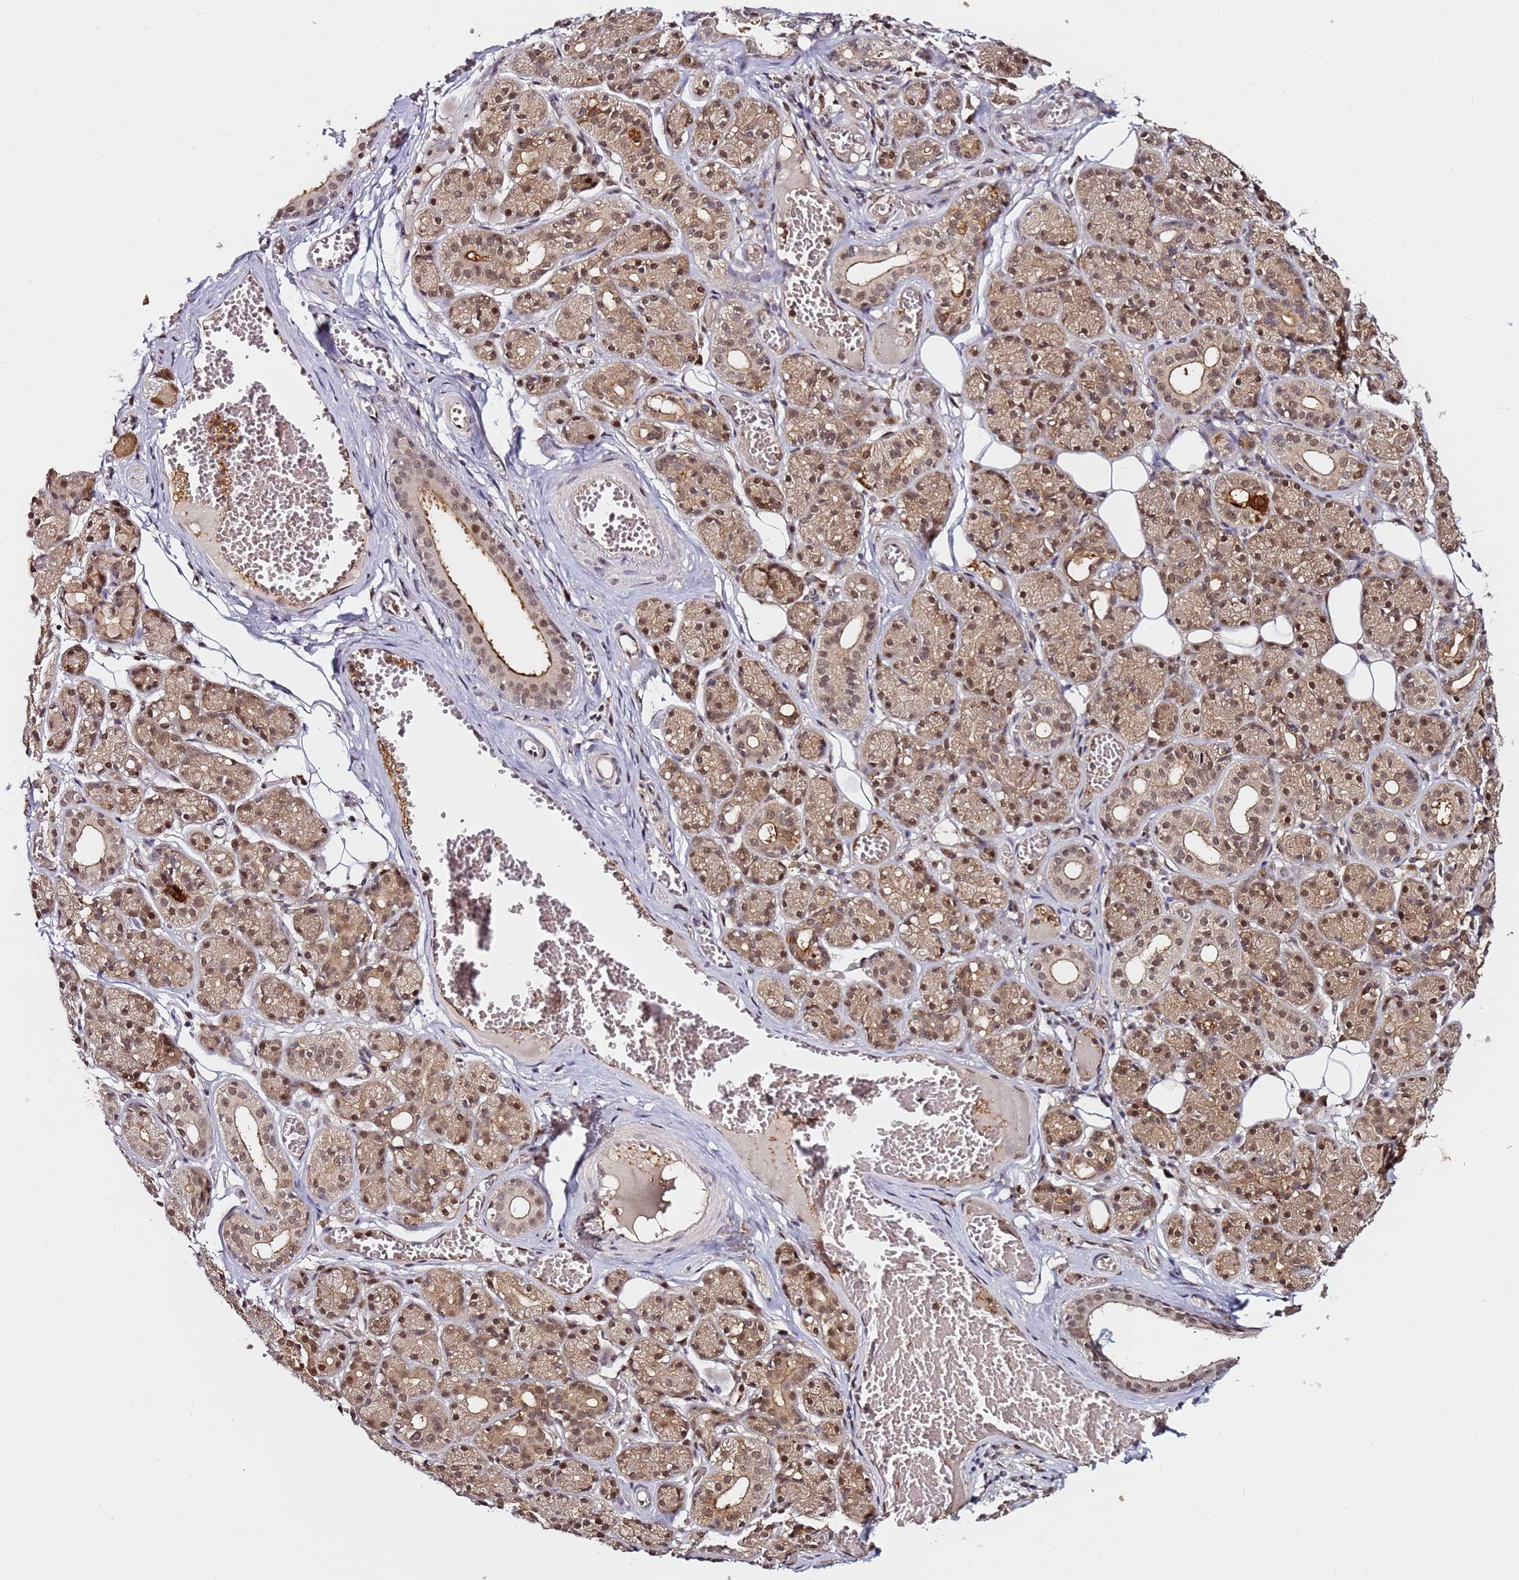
{"staining": {"intensity": "moderate", "quantity": ">75%", "location": "cytoplasmic/membranous,nuclear"}, "tissue": "salivary gland", "cell_type": "Glandular cells", "image_type": "normal", "snomed": [{"axis": "morphology", "description": "Normal tissue, NOS"}, {"axis": "topography", "description": "Salivary gland"}], "caption": "Immunohistochemistry photomicrograph of normal salivary gland: human salivary gland stained using immunohistochemistry reveals medium levels of moderate protein expression localized specifically in the cytoplasmic/membranous,nuclear of glandular cells, appearing as a cytoplasmic/membranous,nuclear brown color.", "gene": "RGS18", "patient": {"sex": "male", "age": 63}}